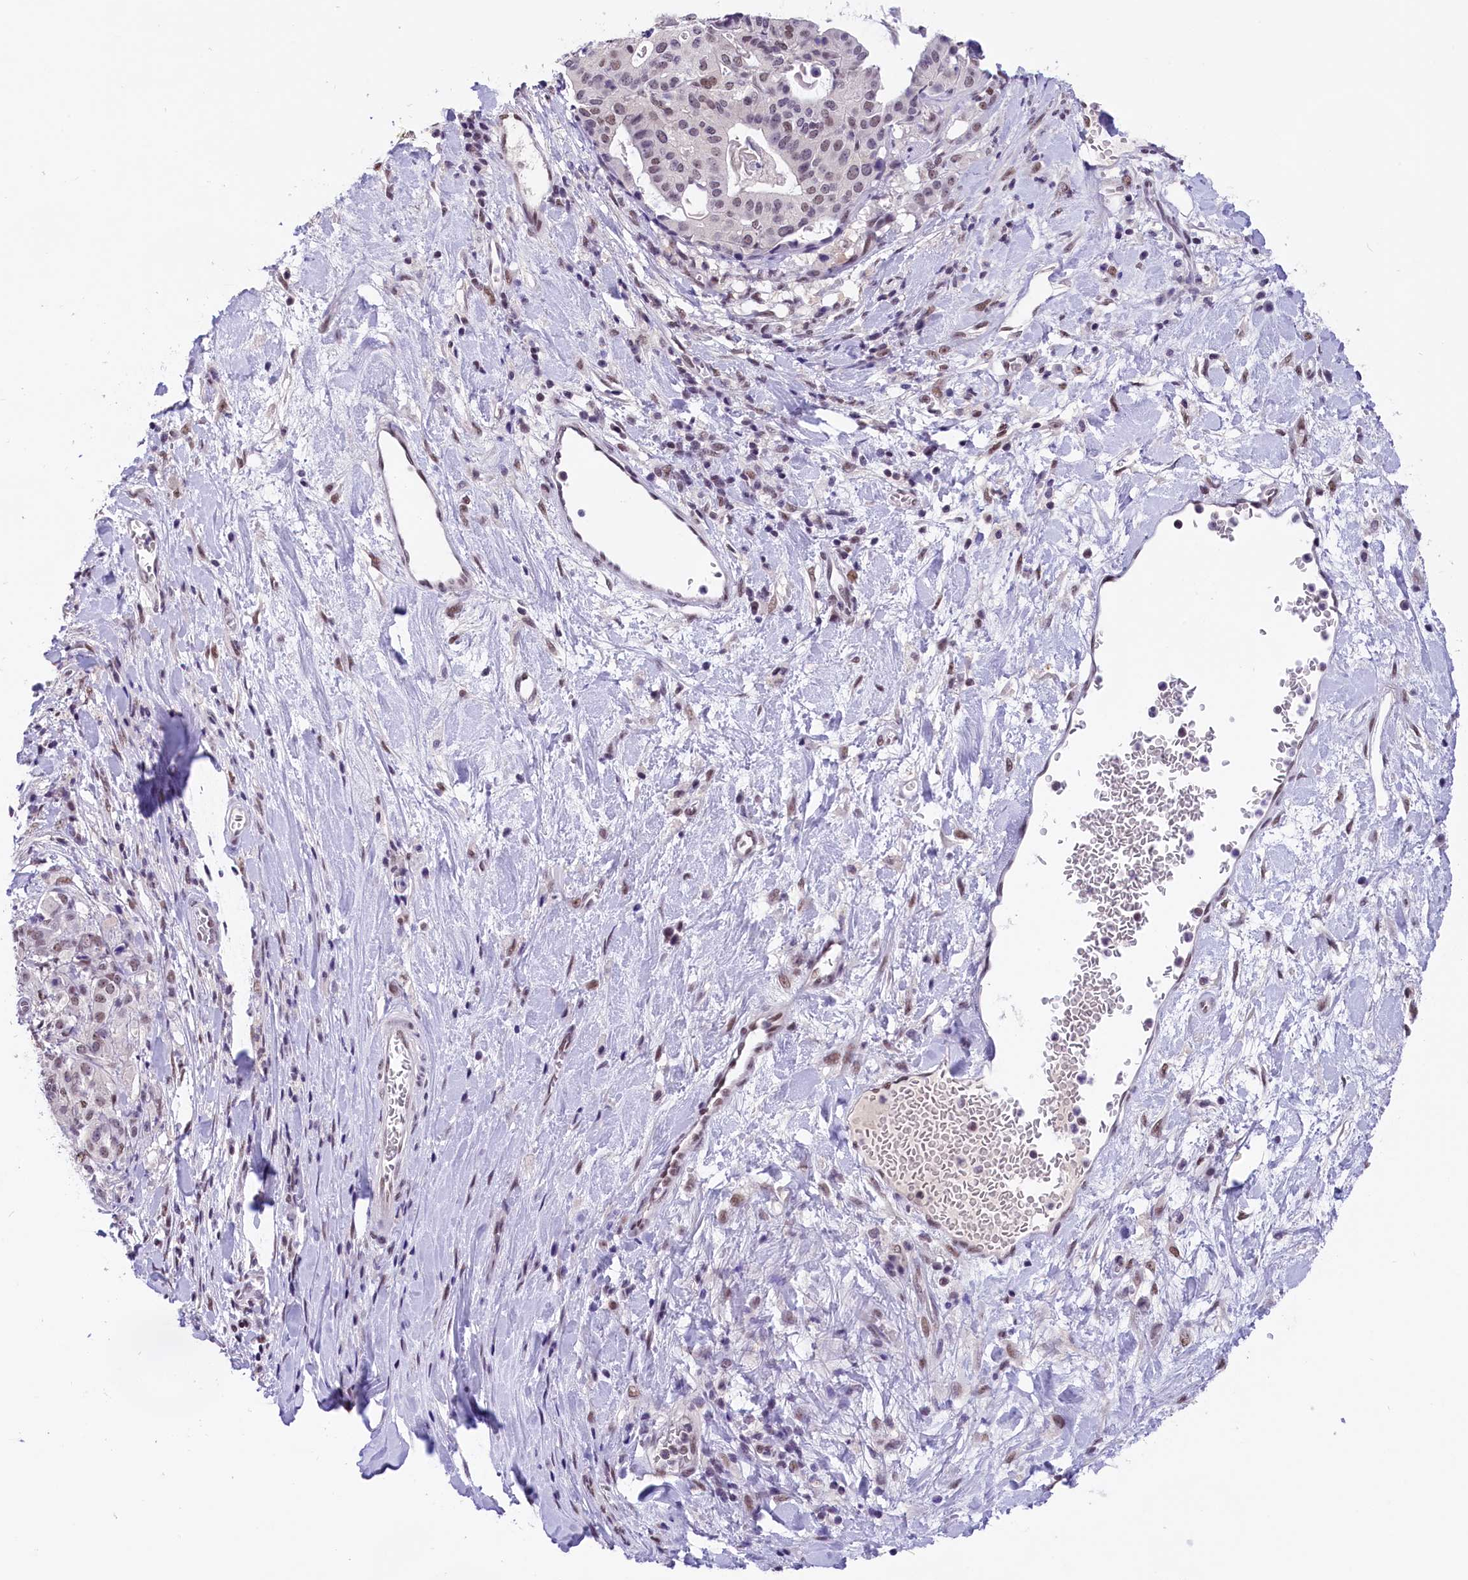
{"staining": {"intensity": "weak", "quantity": "25%-75%", "location": "nuclear"}, "tissue": "stomach cancer", "cell_type": "Tumor cells", "image_type": "cancer", "snomed": [{"axis": "morphology", "description": "Adenocarcinoma, NOS"}, {"axis": "topography", "description": "Stomach"}], "caption": "Protein staining shows weak nuclear positivity in approximately 25%-75% of tumor cells in stomach cancer.", "gene": "ZC3H4", "patient": {"sex": "male", "age": 48}}